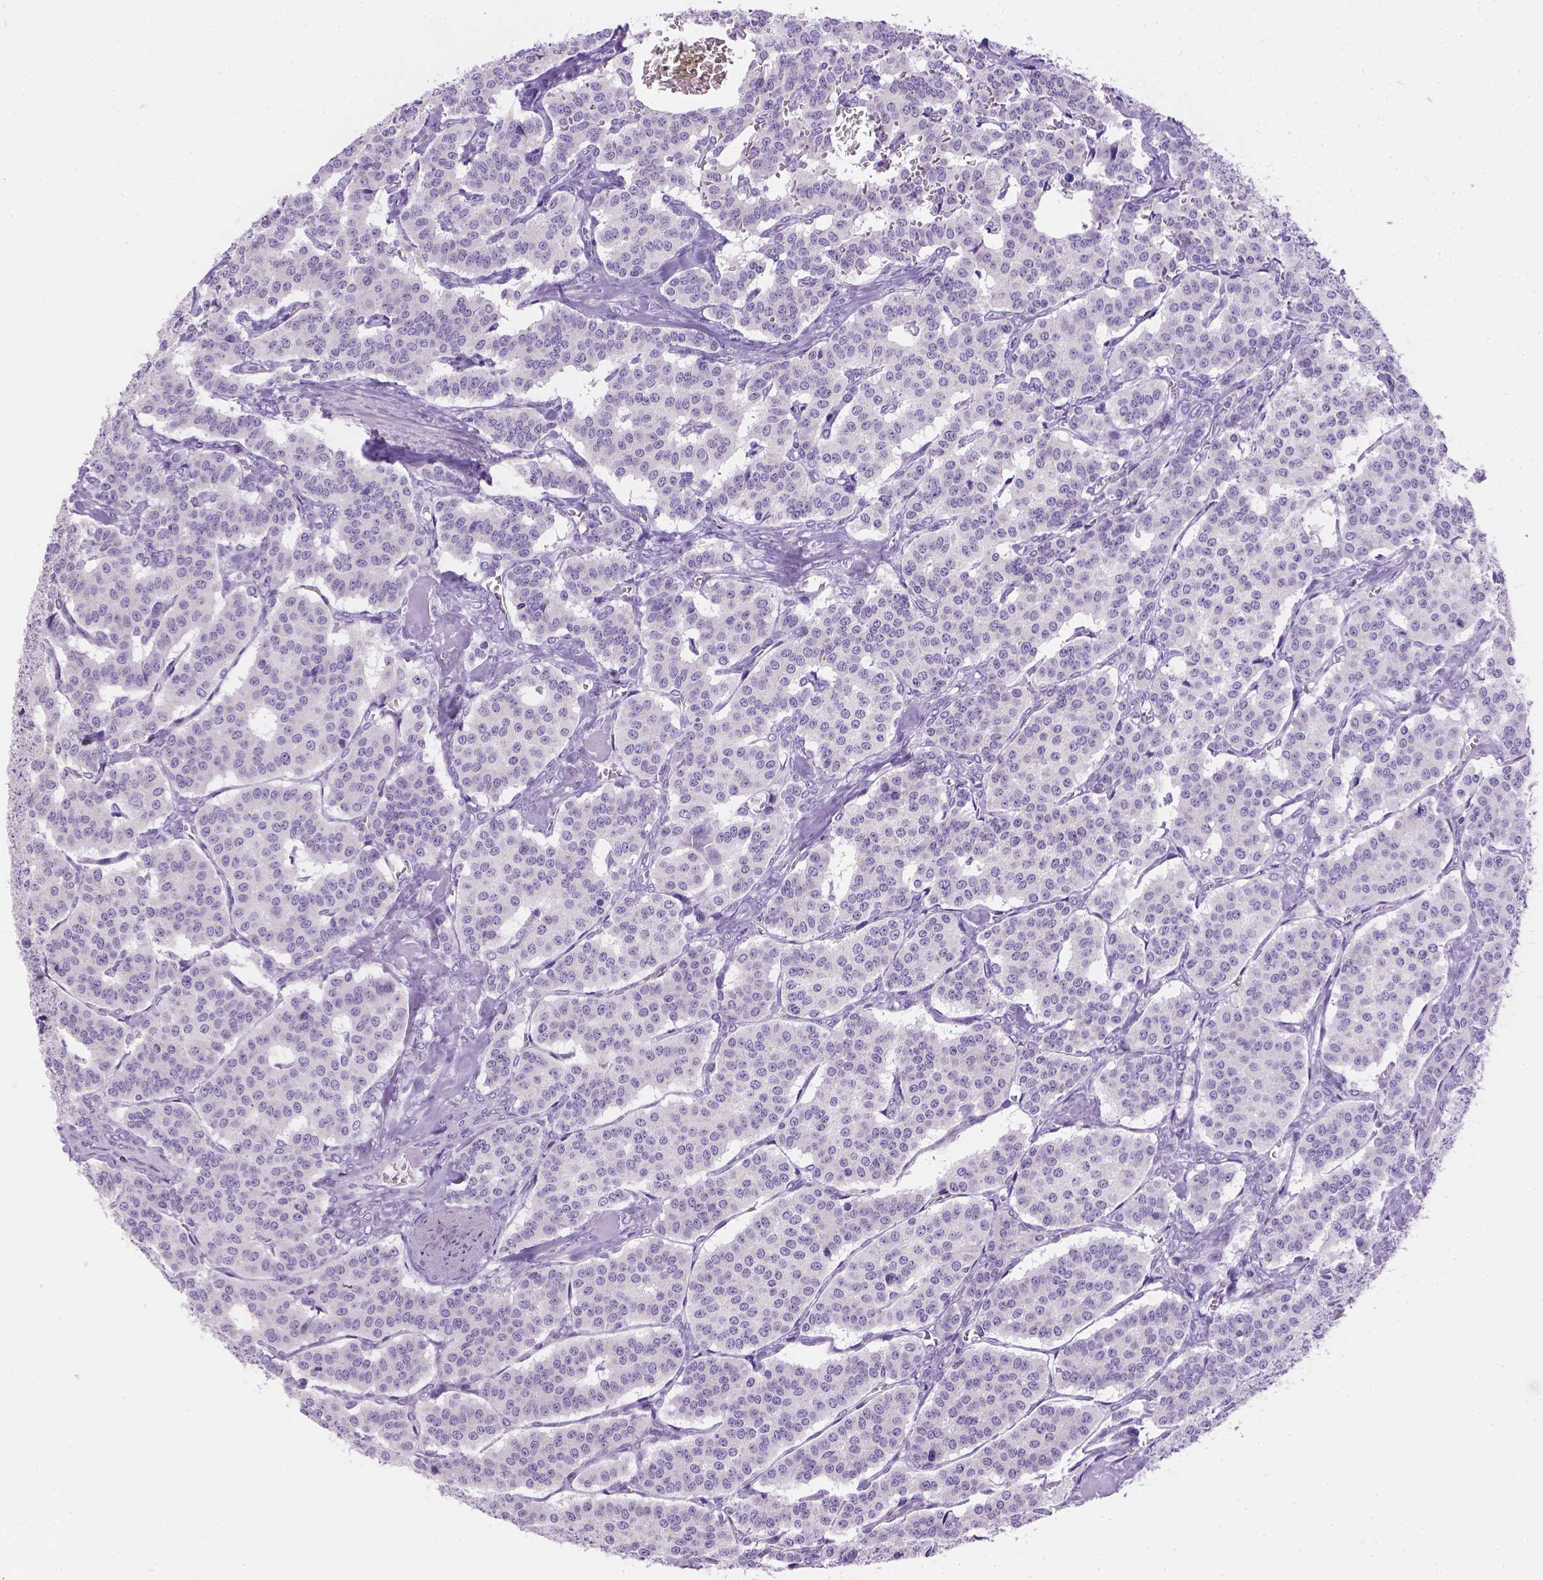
{"staining": {"intensity": "negative", "quantity": "none", "location": "none"}, "tissue": "carcinoid", "cell_type": "Tumor cells", "image_type": "cancer", "snomed": [{"axis": "morphology", "description": "Carcinoid, malignant, NOS"}, {"axis": "topography", "description": "Lung"}], "caption": "A high-resolution histopathology image shows immunohistochemistry (IHC) staining of malignant carcinoid, which shows no significant staining in tumor cells.", "gene": "TMEM38A", "patient": {"sex": "female", "age": 46}}